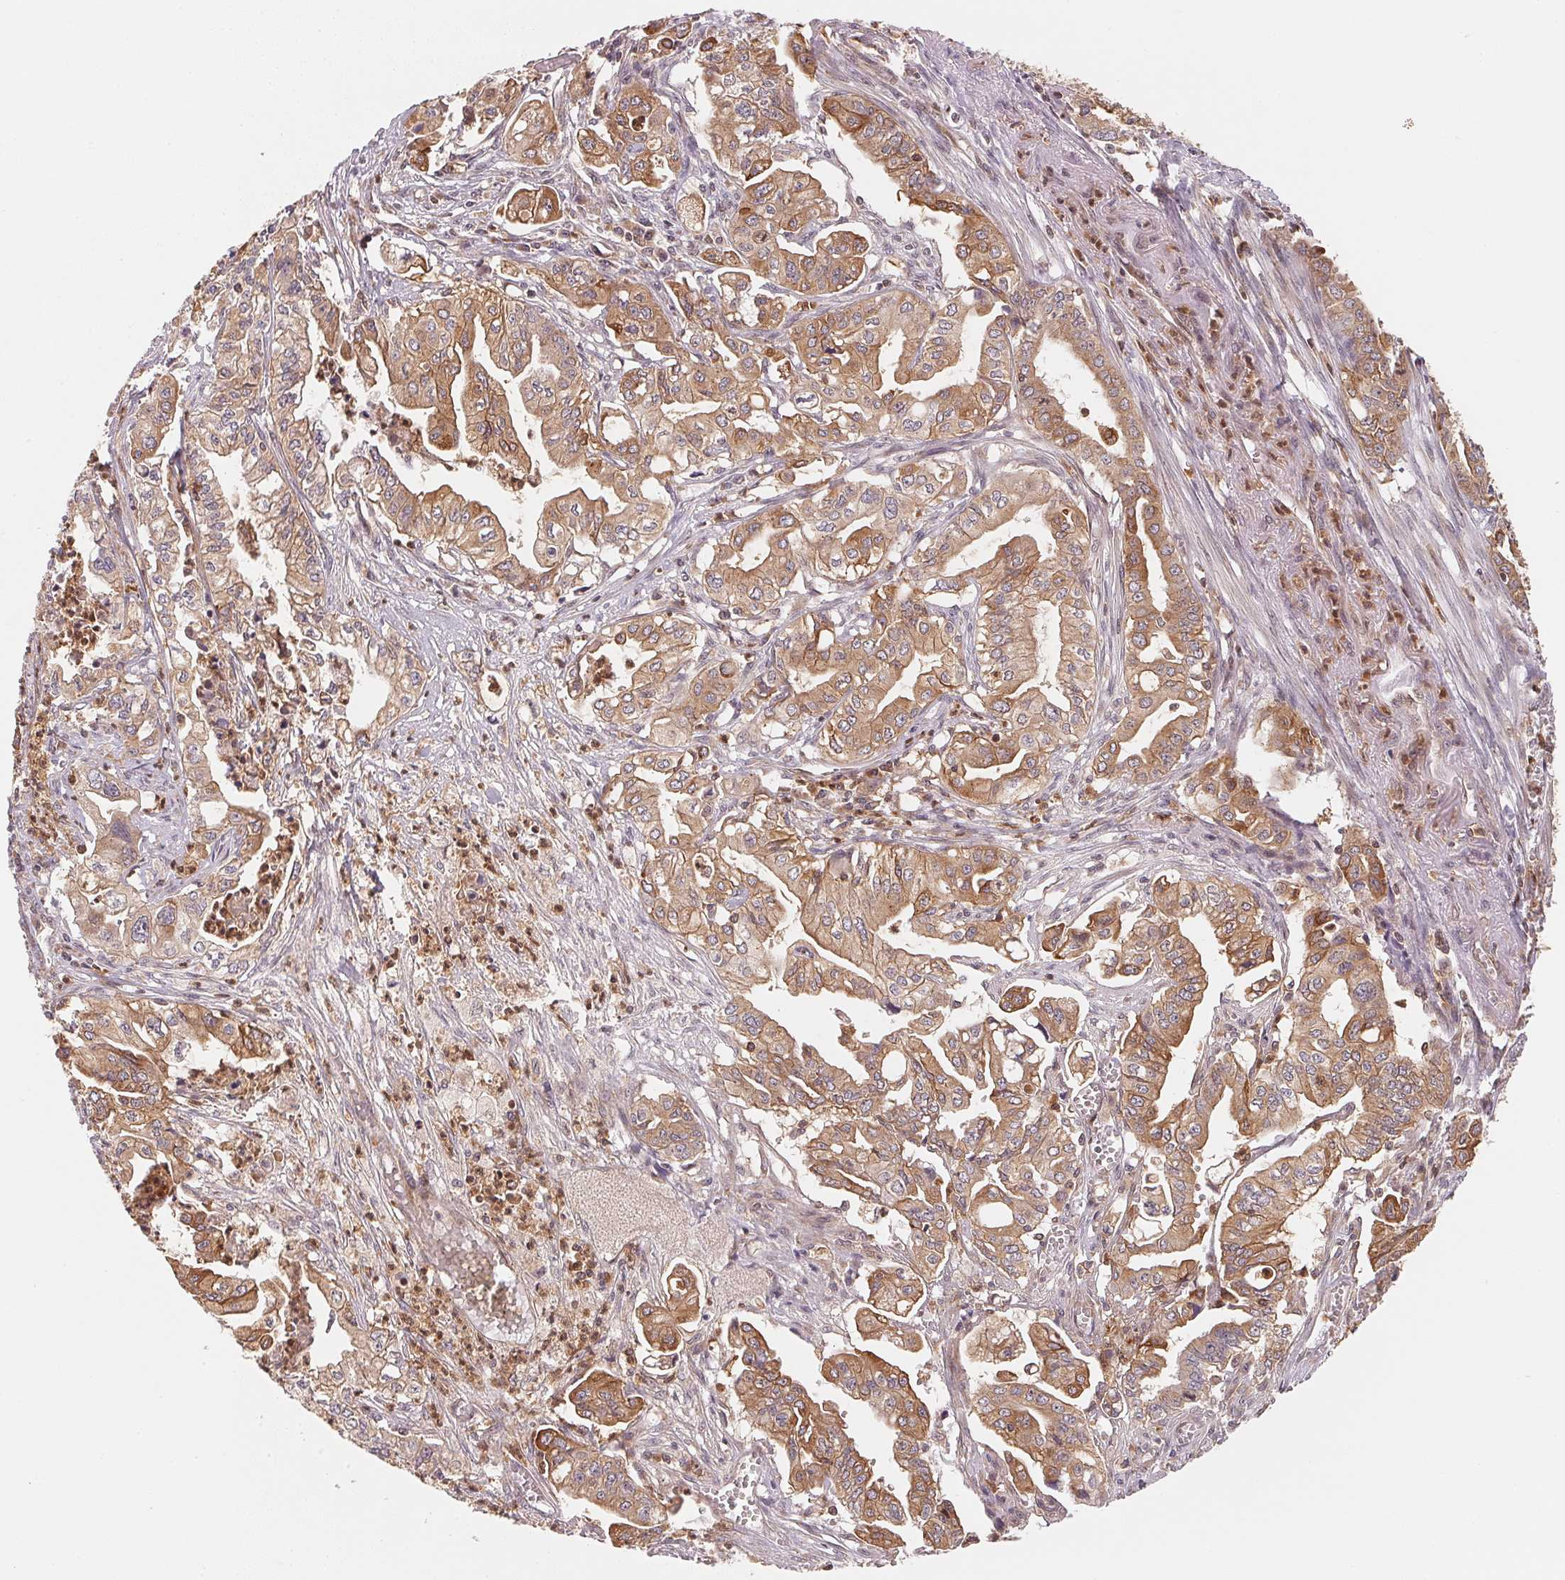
{"staining": {"intensity": "moderate", "quantity": ">75%", "location": "cytoplasmic/membranous"}, "tissue": "pancreatic cancer", "cell_type": "Tumor cells", "image_type": "cancer", "snomed": [{"axis": "morphology", "description": "Adenocarcinoma, NOS"}, {"axis": "topography", "description": "Pancreas"}], "caption": "A micrograph of human pancreatic adenocarcinoma stained for a protein exhibits moderate cytoplasmic/membranous brown staining in tumor cells.", "gene": "CCDC102B", "patient": {"sex": "male", "age": 68}}